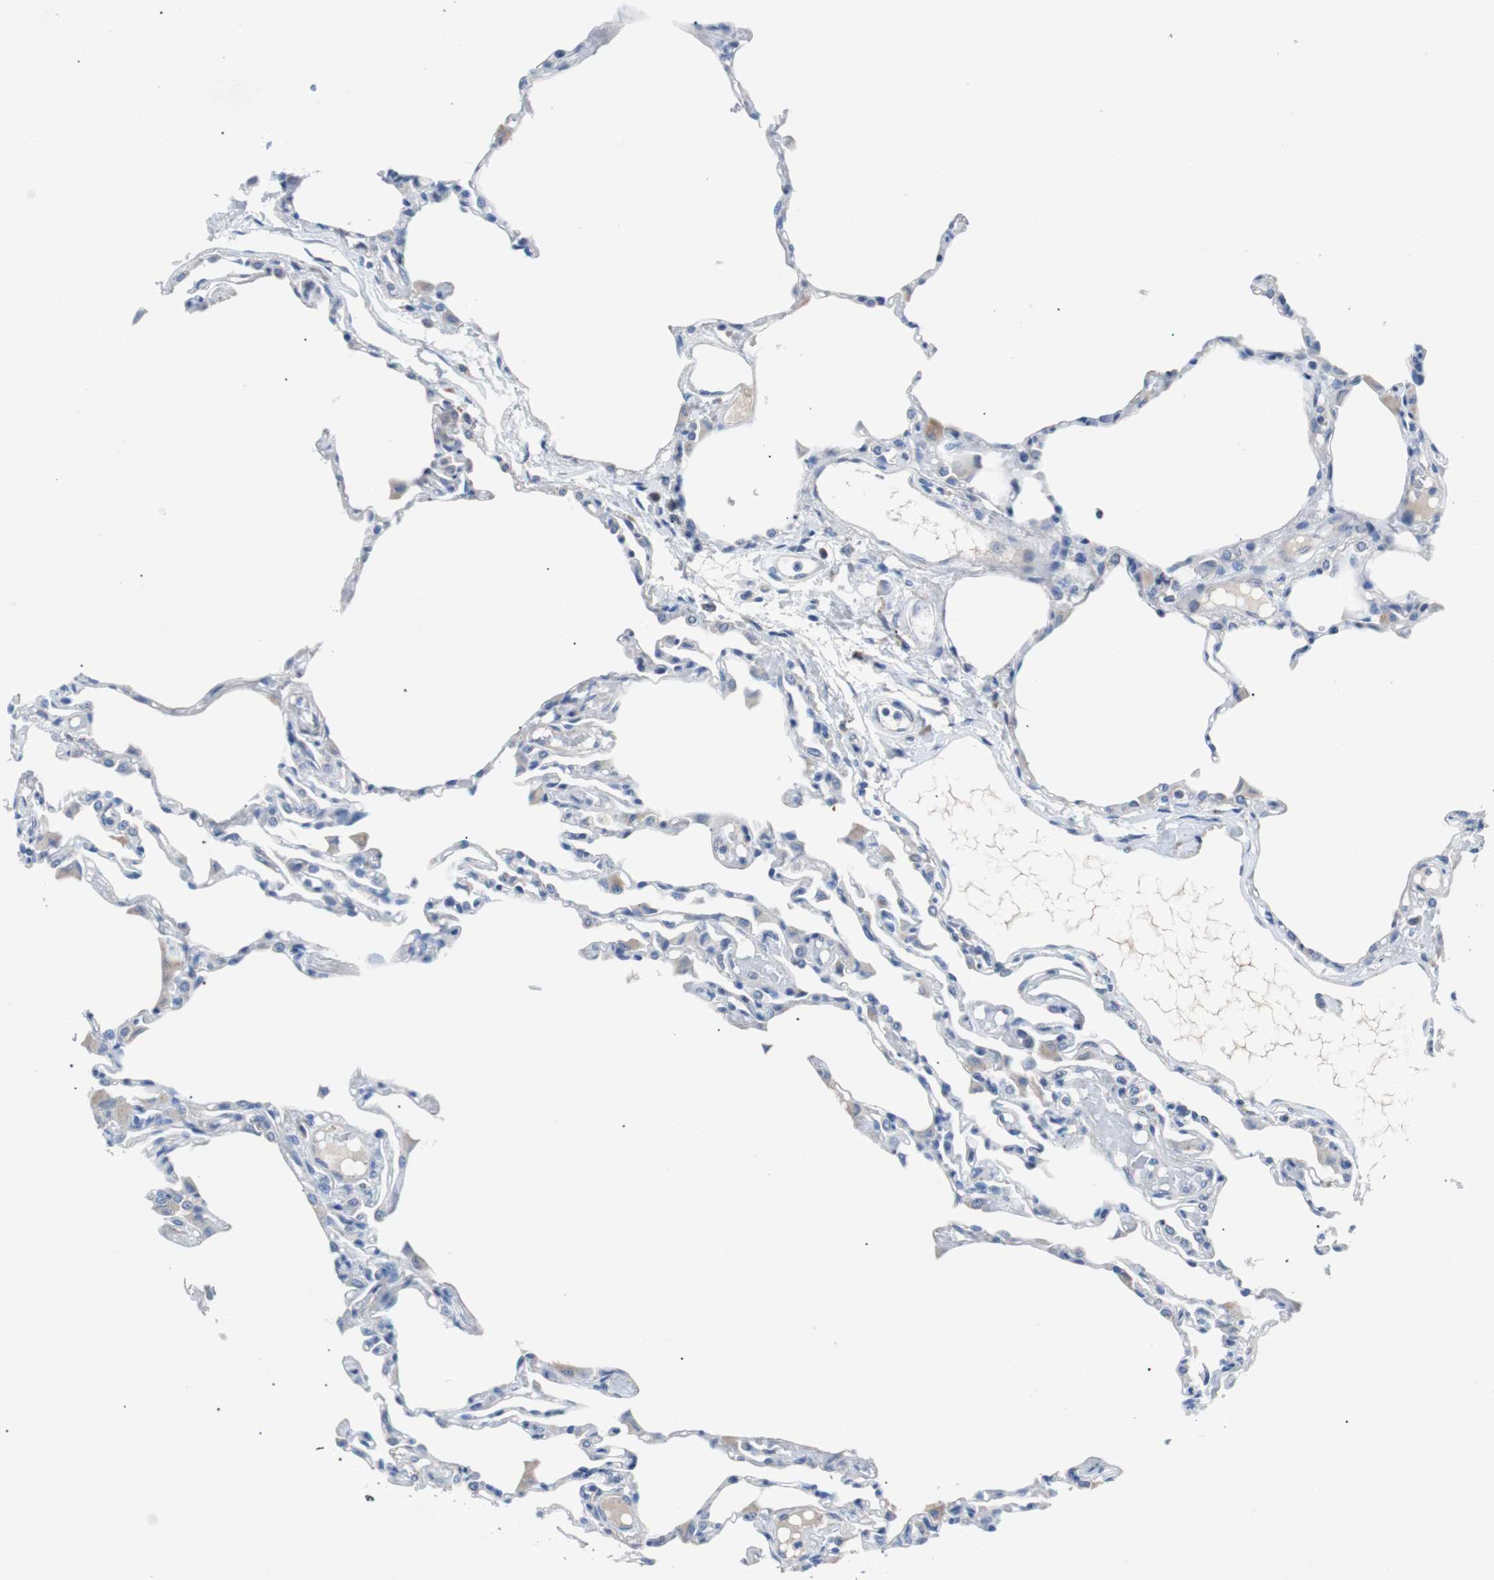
{"staining": {"intensity": "negative", "quantity": "none", "location": "none"}, "tissue": "lung", "cell_type": "Alveolar cells", "image_type": "normal", "snomed": [{"axis": "morphology", "description": "Normal tissue, NOS"}, {"axis": "topography", "description": "Lung"}], "caption": "Protein analysis of normal lung shows no significant staining in alveolar cells. (DAB IHC visualized using brightfield microscopy, high magnification).", "gene": "EEF2K", "patient": {"sex": "female", "age": 49}}